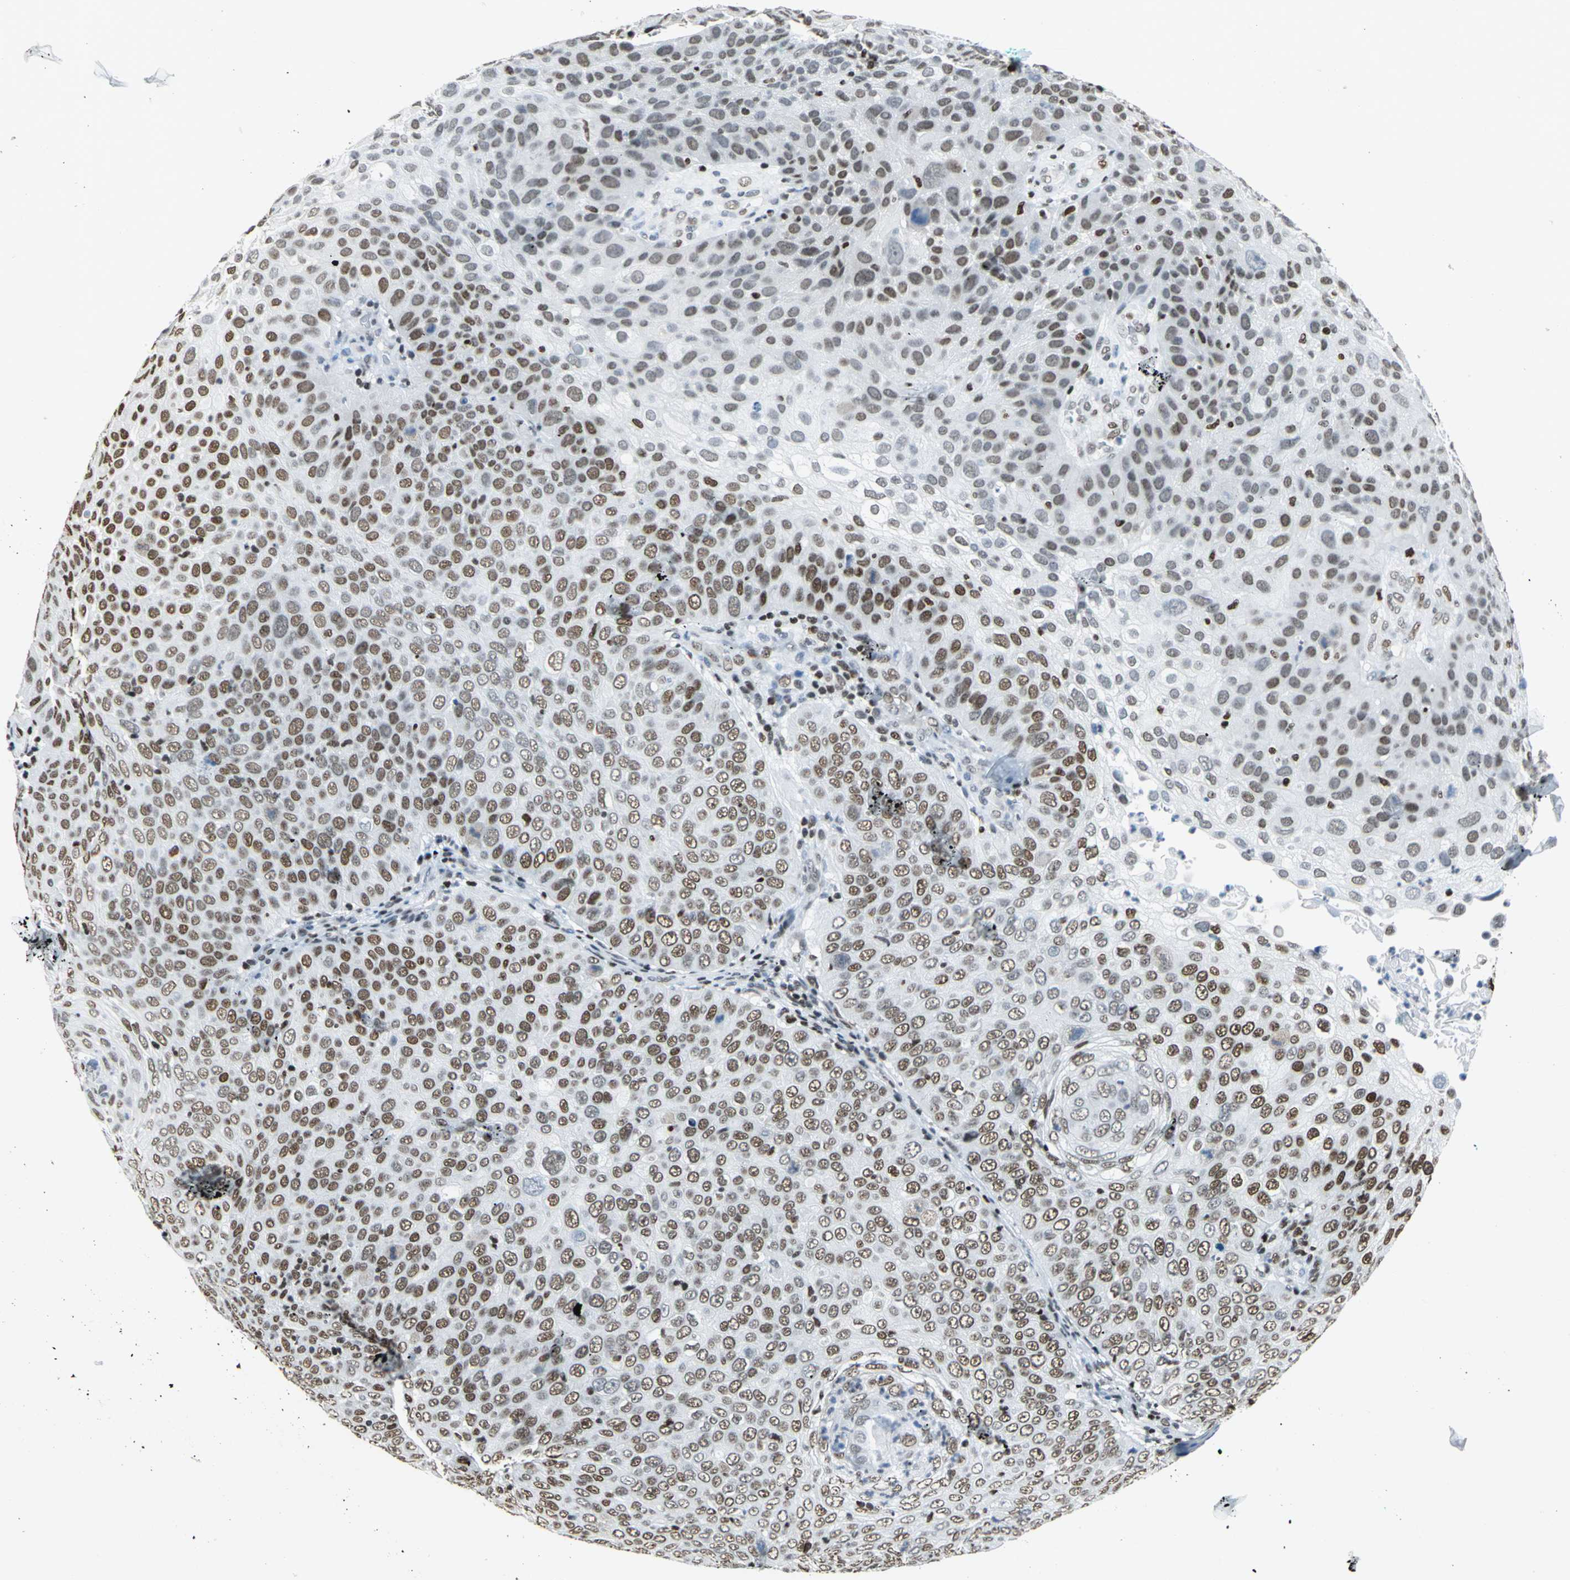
{"staining": {"intensity": "strong", "quantity": ">75%", "location": "nuclear"}, "tissue": "skin cancer", "cell_type": "Tumor cells", "image_type": "cancer", "snomed": [{"axis": "morphology", "description": "Squamous cell carcinoma, NOS"}, {"axis": "topography", "description": "Skin"}], "caption": "The histopathology image demonstrates a brown stain indicating the presence of a protein in the nuclear of tumor cells in skin squamous cell carcinoma.", "gene": "HNRNPD", "patient": {"sex": "male", "age": 87}}